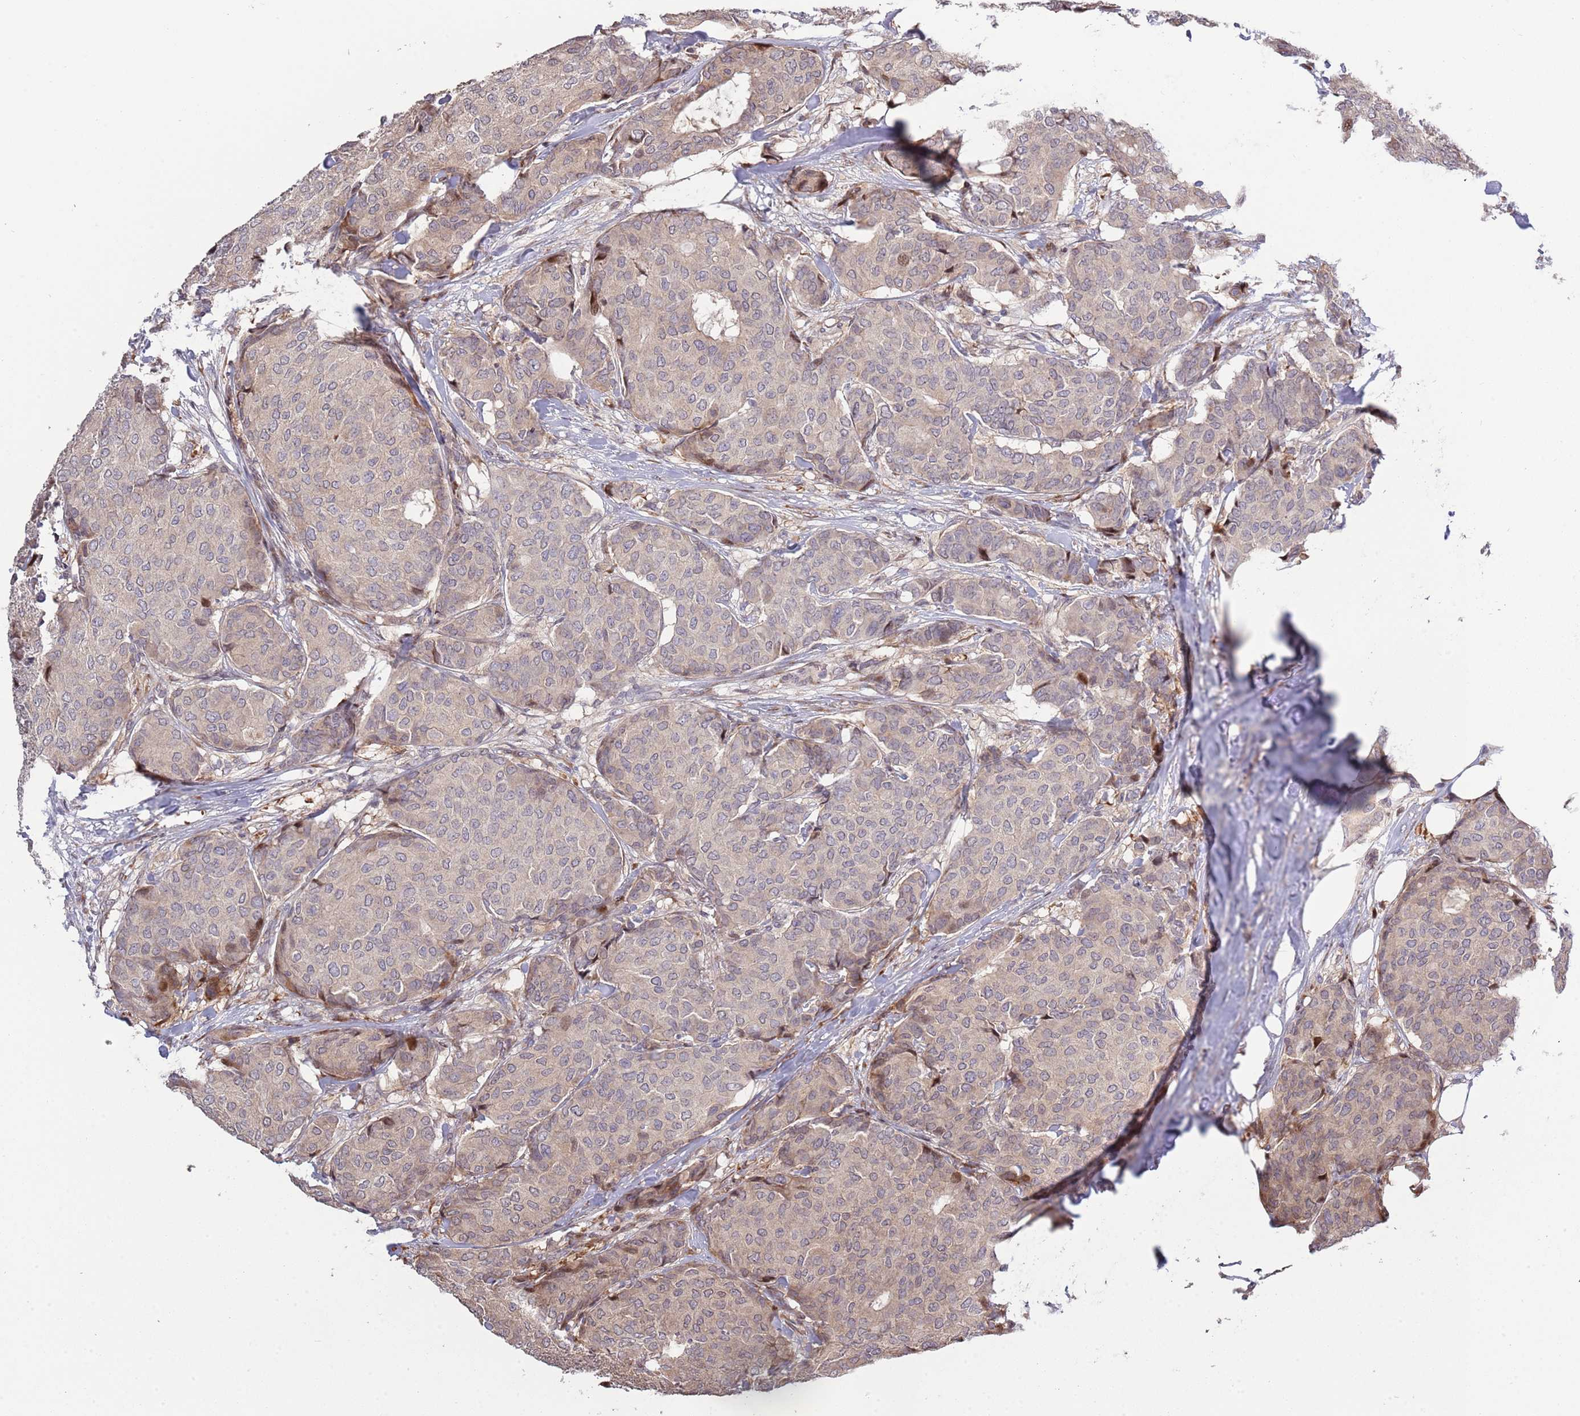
{"staining": {"intensity": "weak", "quantity": "<25%", "location": "cytoplasmic/membranous"}, "tissue": "breast cancer", "cell_type": "Tumor cells", "image_type": "cancer", "snomed": [{"axis": "morphology", "description": "Duct carcinoma"}, {"axis": "topography", "description": "Breast"}], "caption": "Immunohistochemistry of human breast cancer reveals no staining in tumor cells.", "gene": "SYNDIG1L", "patient": {"sex": "female", "age": 75}}